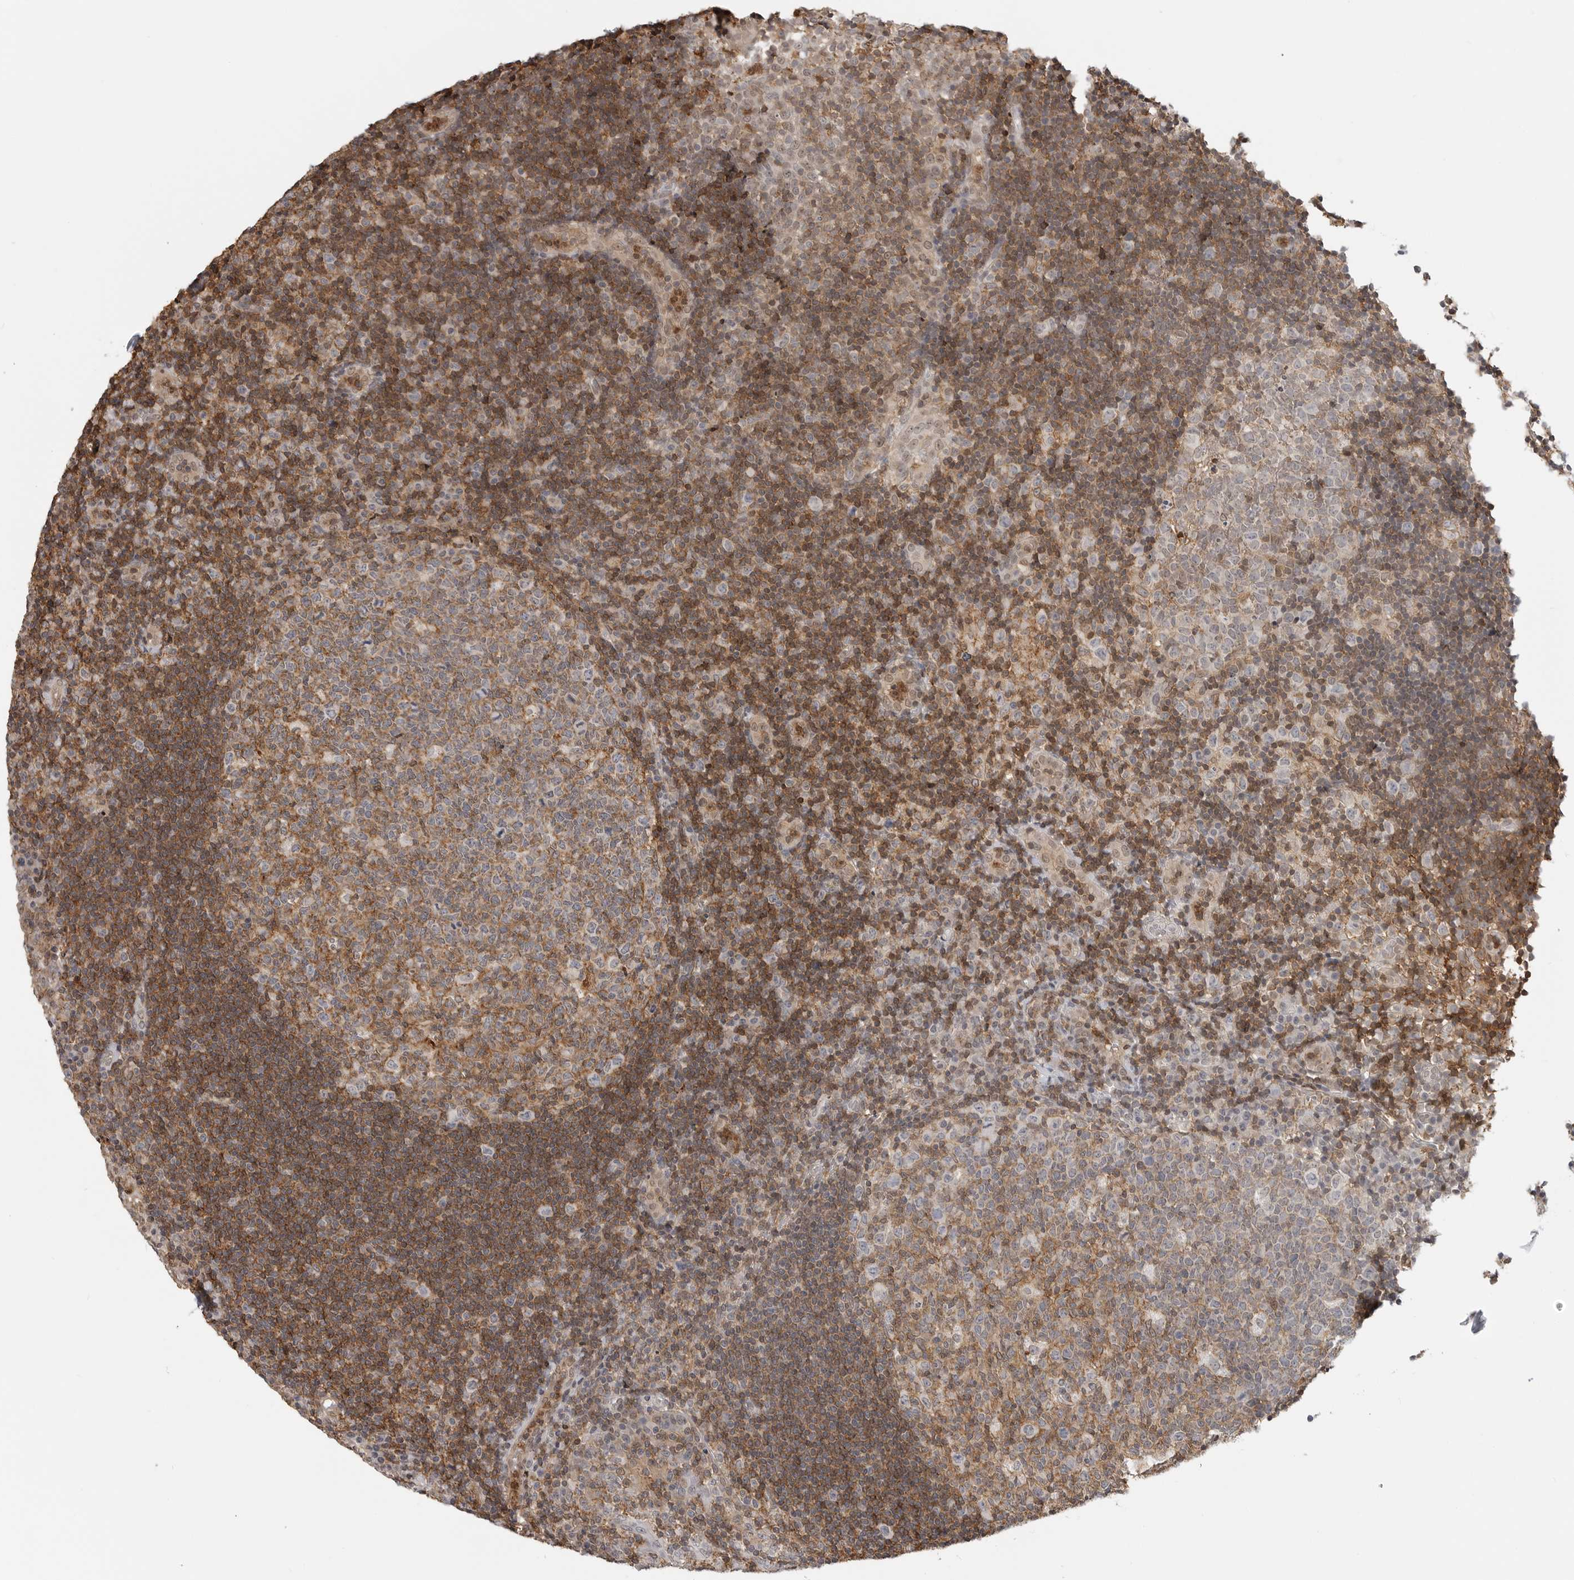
{"staining": {"intensity": "moderate", "quantity": "25%-75%", "location": "cytoplasmic/membranous"}, "tissue": "tonsil", "cell_type": "Germinal center cells", "image_type": "normal", "snomed": [{"axis": "morphology", "description": "Normal tissue, NOS"}, {"axis": "topography", "description": "Tonsil"}], "caption": "Germinal center cells exhibit medium levels of moderate cytoplasmic/membranous staining in approximately 25%-75% of cells in unremarkable tonsil.", "gene": "ANXA11", "patient": {"sex": "female", "age": 40}}